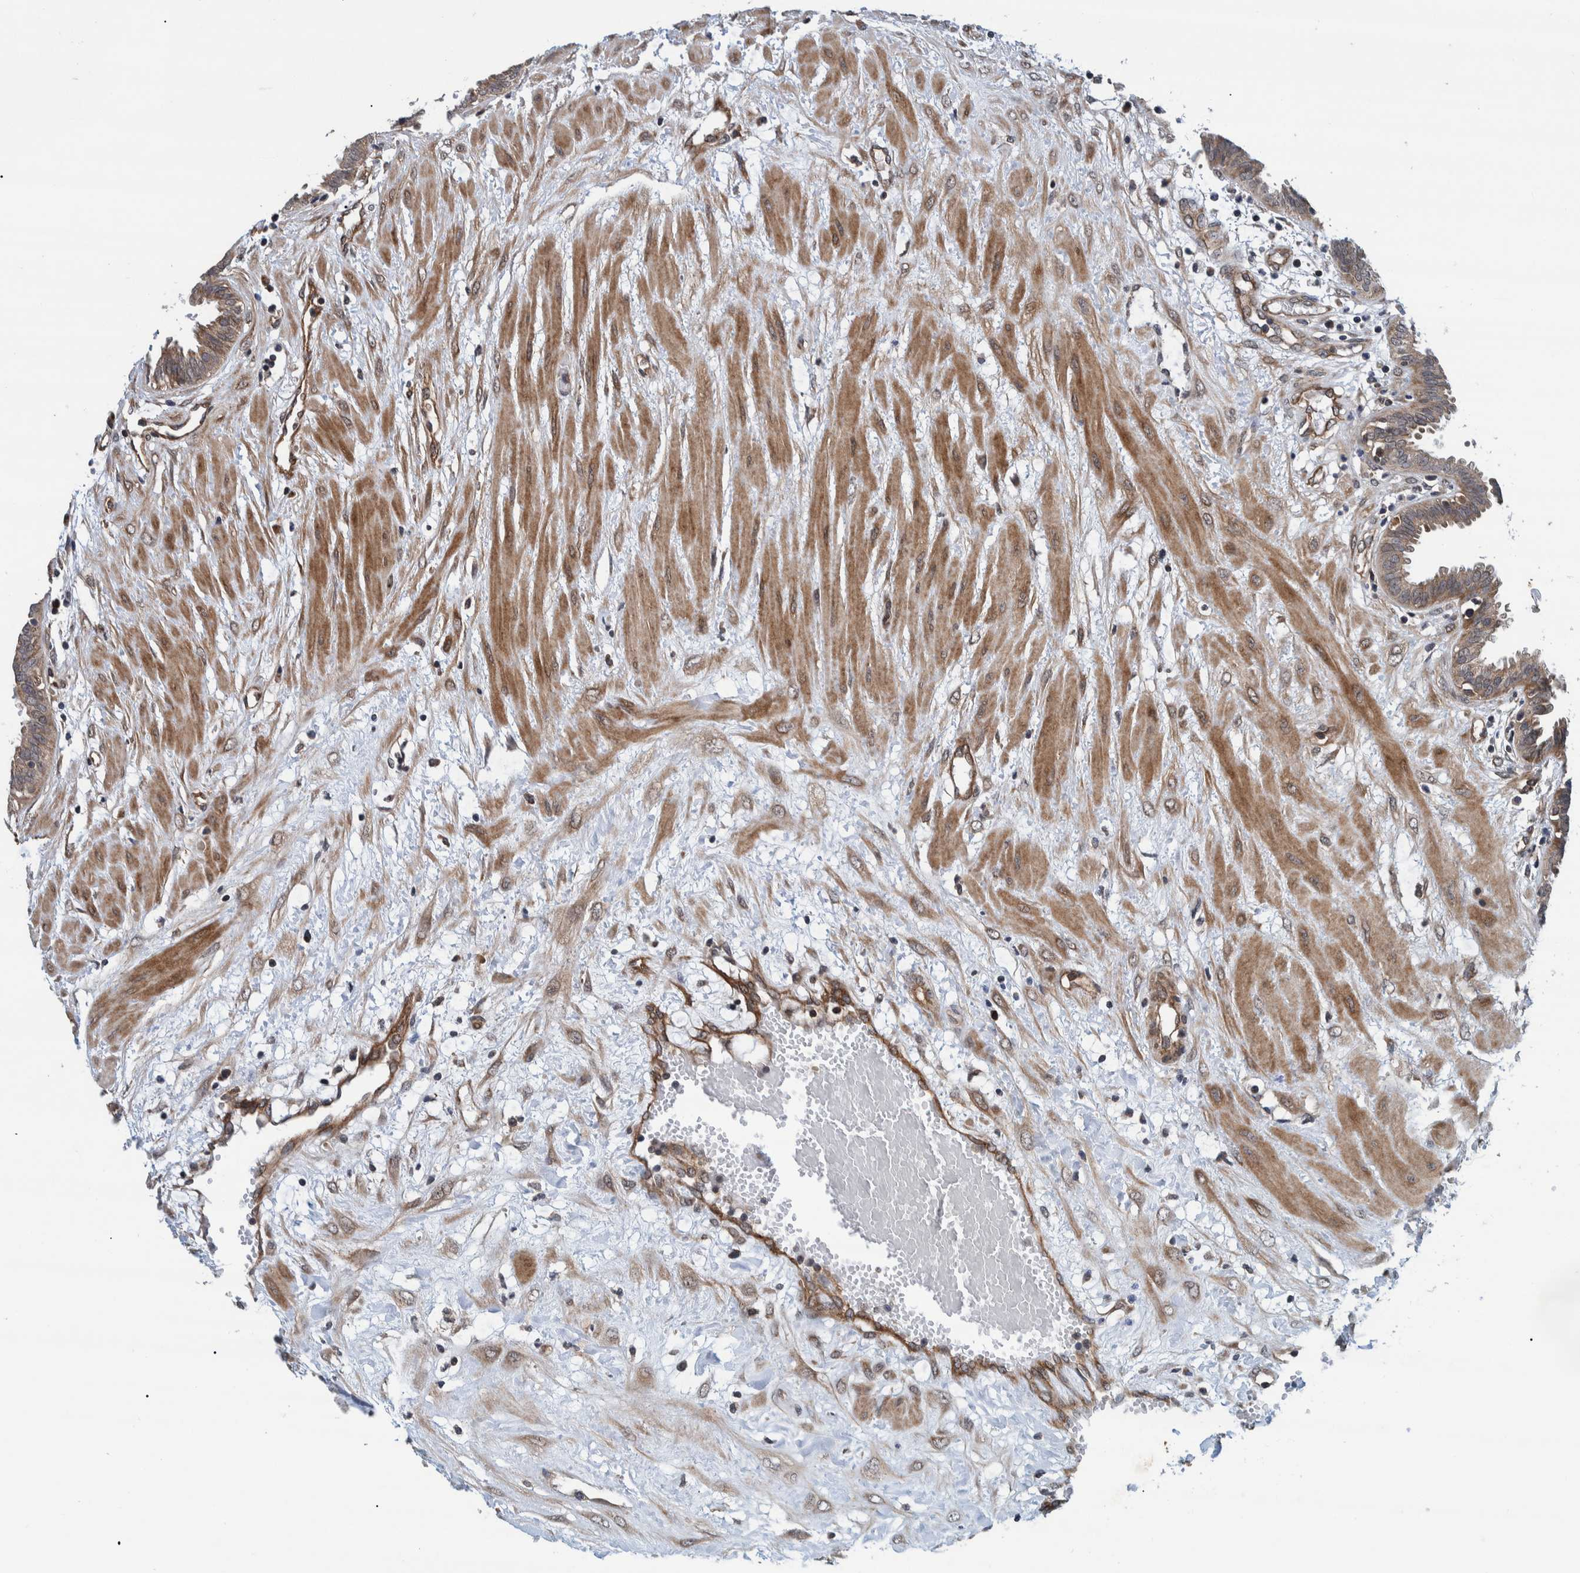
{"staining": {"intensity": "moderate", "quantity": ">75%", "location": "cytoplasmic/membranous"}, "tissue": "fallopian tube", "cell_type": "Glandular cells", "image_type": "normal", "snomed": [{"axis": "morphology", "description": "Normal tissue, NOS"}, {"axis": "topography", "description": "Fallopian tube"}, {"axis": "topography", "description": "Placenta"}], "caption": "Immunohistochemical staining of benign human fallopian tube reveals moderate cytoplasmic/membranous protein staining in approximately >75% of glandular cells.", "gene": "MRPS7", "patient": {"sex": "female", "age": 32}}